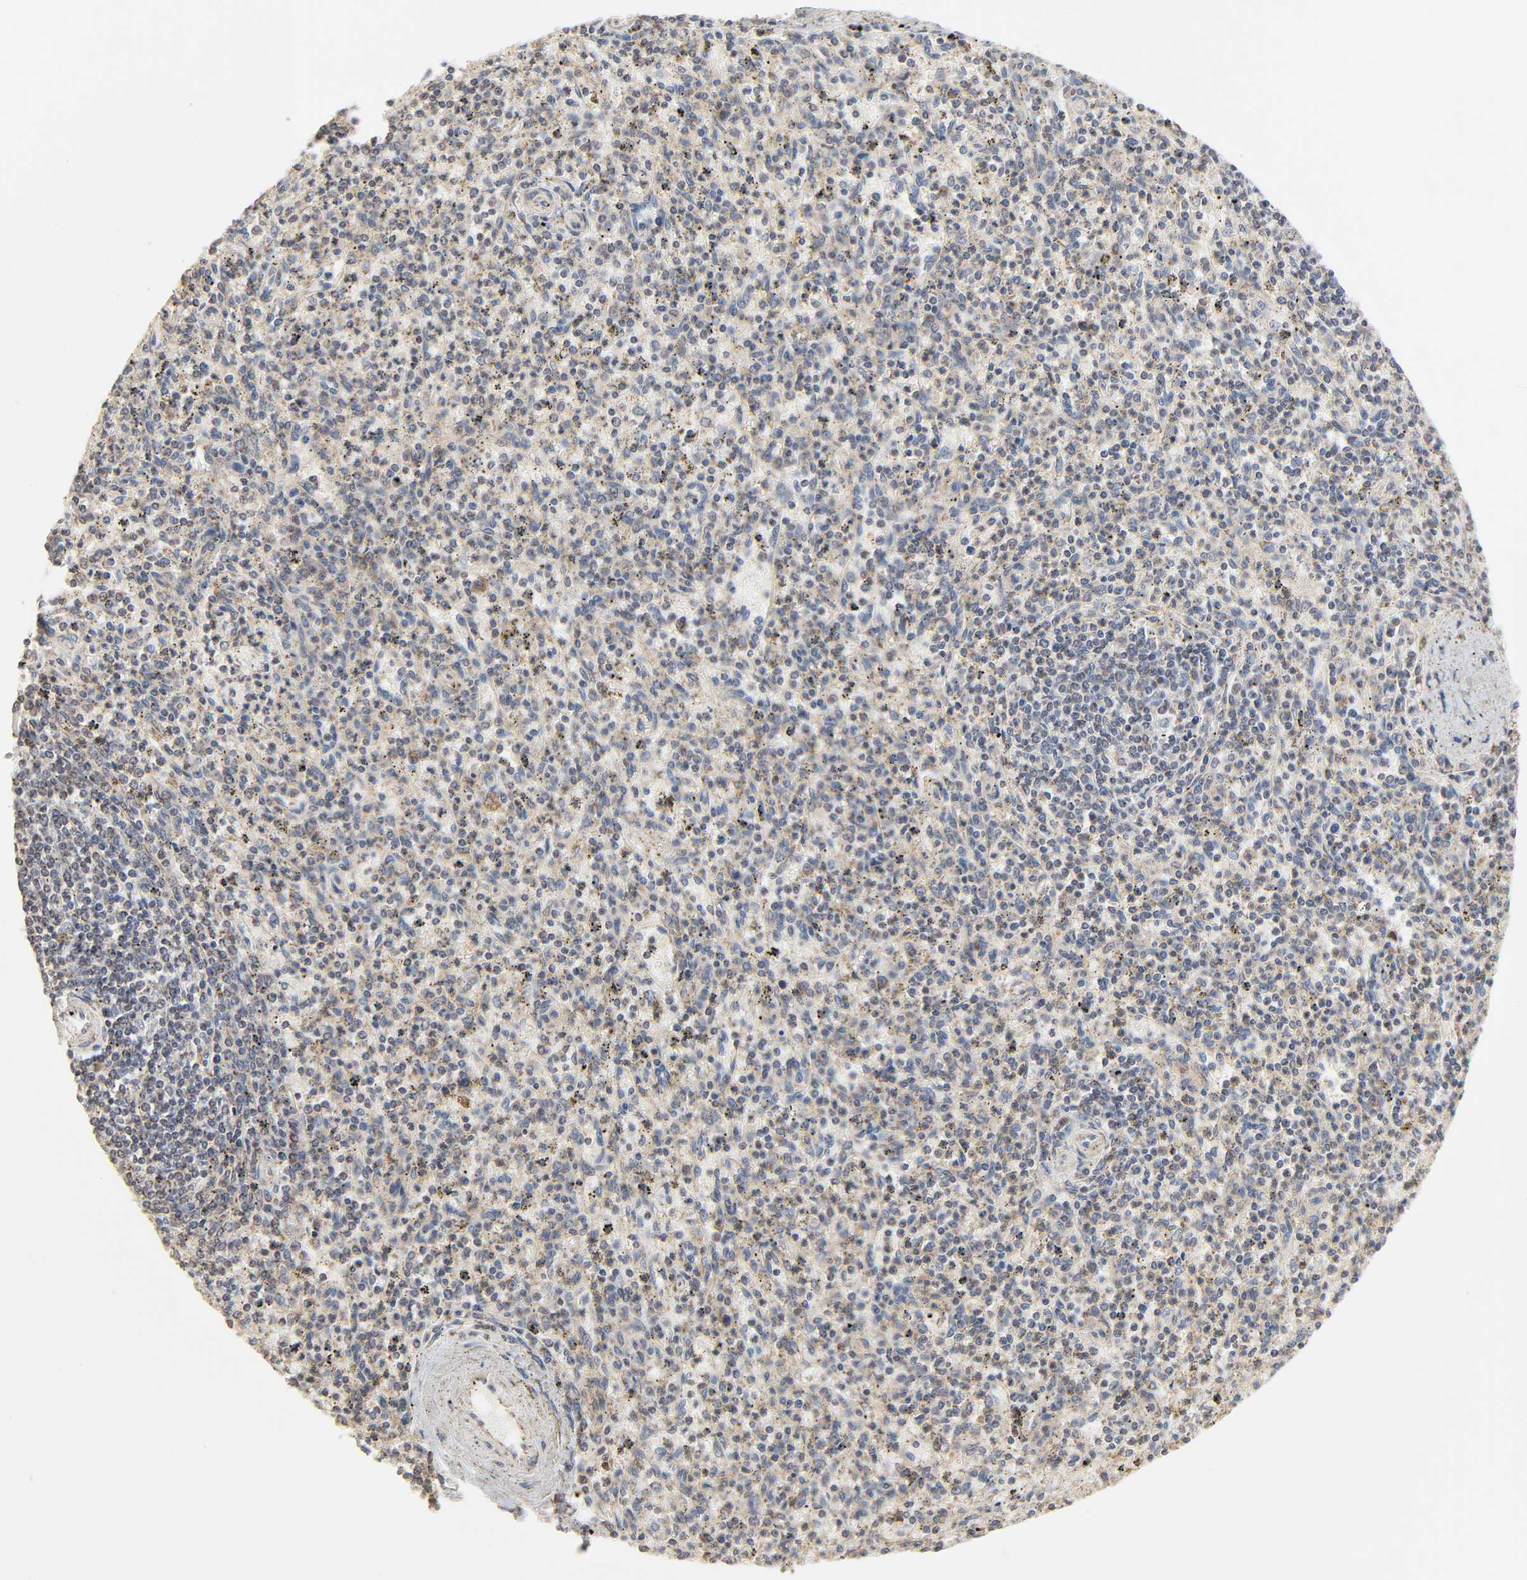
{"staining": {"intensity": "weak", "quantity": ">75%", "location": "cytoplasmic/membranous"}, "tissue": "spleen", "cell_type": "Cells in red pulp", "image_type": "normal", "snomed": [{"axis": "morphology", "description": "Normal tissue, NOS"}, {"axis": "topography", "description": "Spleen"}], "caption": "Protein expression analysis of normal human spleen reveals weak cytoplasmic/membranous expression in approximately >75% of cells in red pulp. The protein is stained brown, and the nuclei are stained in blue (DAB IHC with brightfield microscopy, high magnification).", "gene": "CLEC4E", "patient": {"sex": "male", "age": 72}}